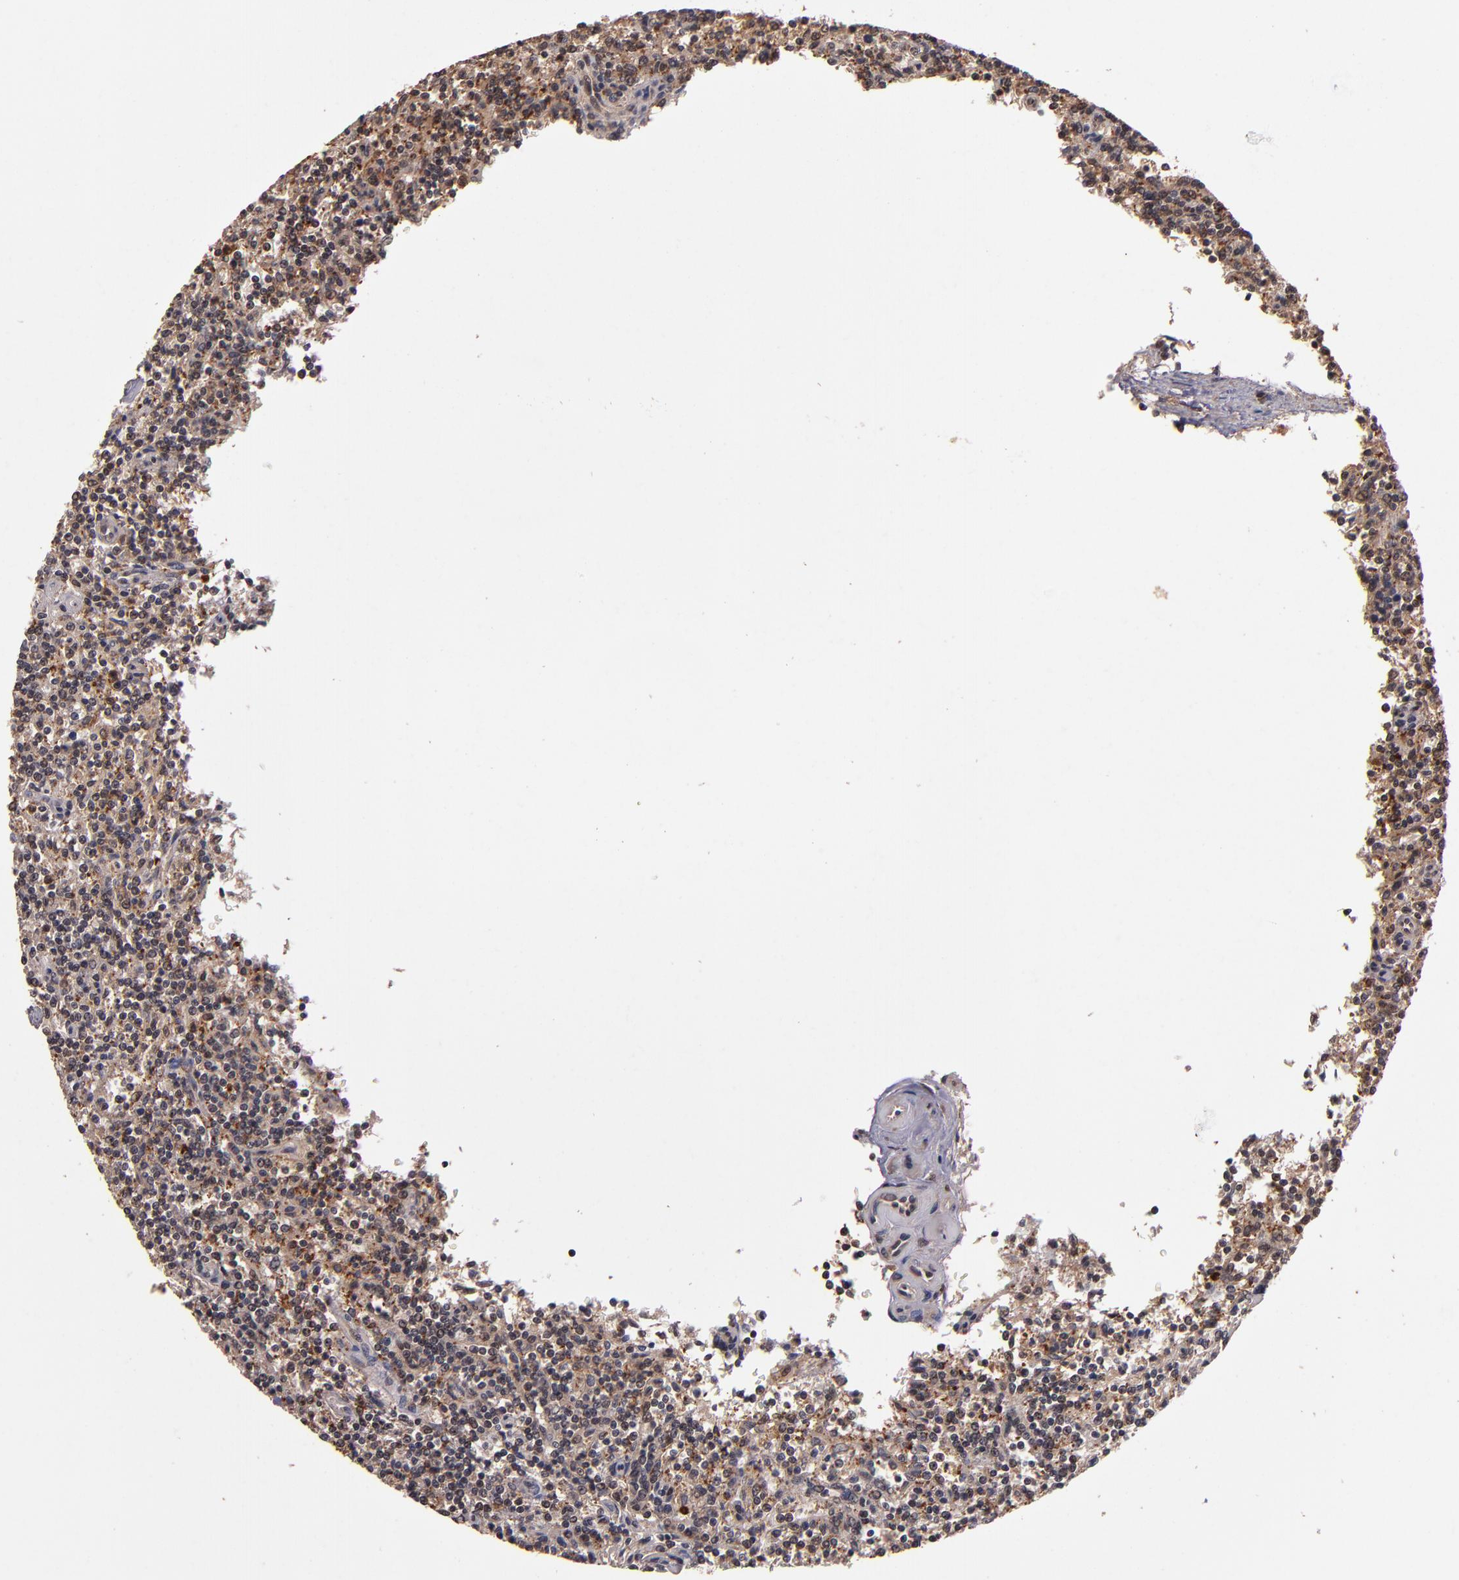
{"staining": {"intensity": "weak", "quantity": "<25%", "location": "cytoplasmic/membranous"}, "tissue": "lymphoma", "cell_type": "Tumor cells", "image_type": "cancer", "snomed": [{"axis": "morphology", "description": "Malignant lymphoma, non-Hodgkin's type, Low grade"}, {"axis": "topography", "description": "Spleen"}], "caption": "Immunohistochemistry of human malignant lymphoma, non-Hodgkin's type (low-grade) shows no staining in tumor cells.", "gene": "RIOK3", "patient": {"sex": "male", "age": 73}}